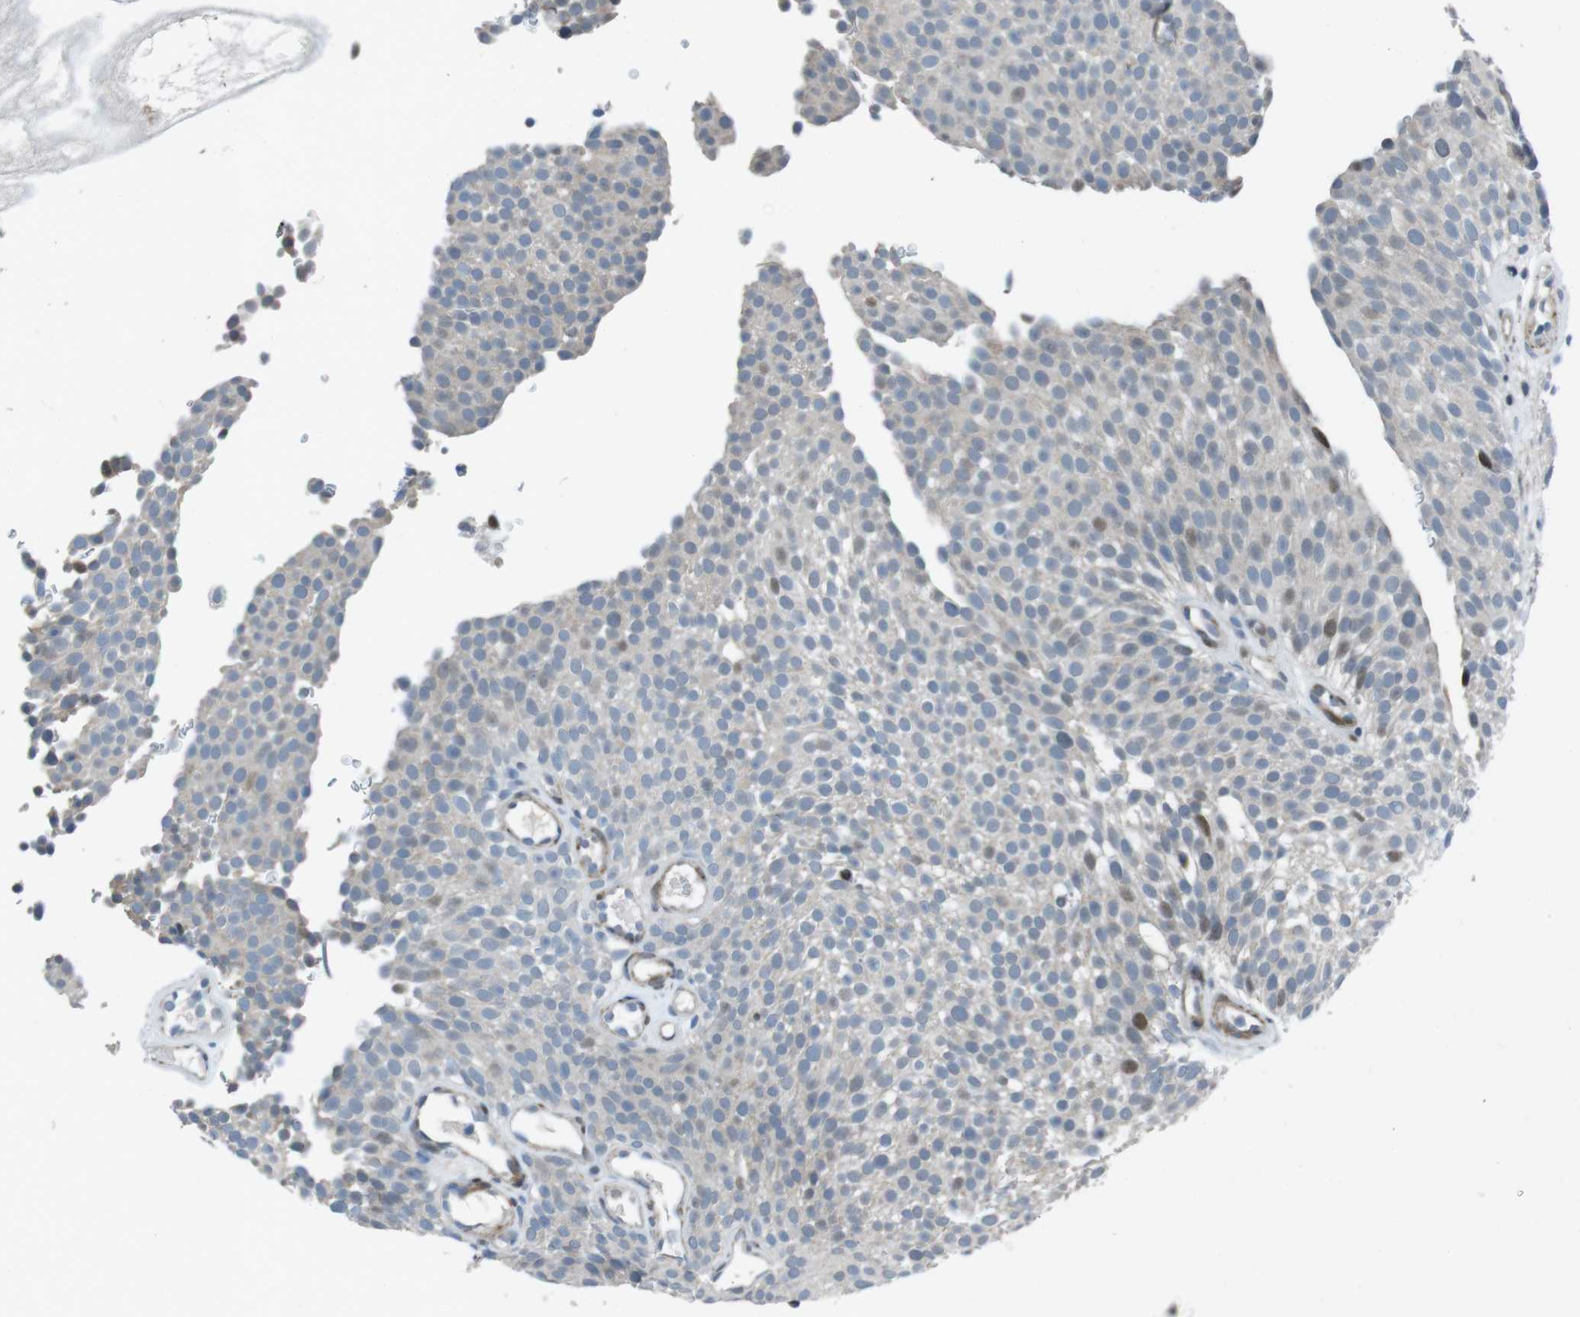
{"staining": {"intensity": "moderate", "quantity": "<25%", "location": "nuclear"}, "tissue": "urothelial cancer", "cell_type": "Tumor cells", "image_type": "cancer", "snomed": [{"axis": "morphology", "description": "Urothelial carcinoma, Low grade"}, {"axis": "topography", "description": "Urinary bladder"}], "caption": "This image exhibits immunohistochemistry (IHC) staining of urothelial carcinoma (low-grade), with low moderate nuclear expression in about <25% of tumor cells.", "gene": "PBRM1", "patient": {"sex": "male", "age": 78}}